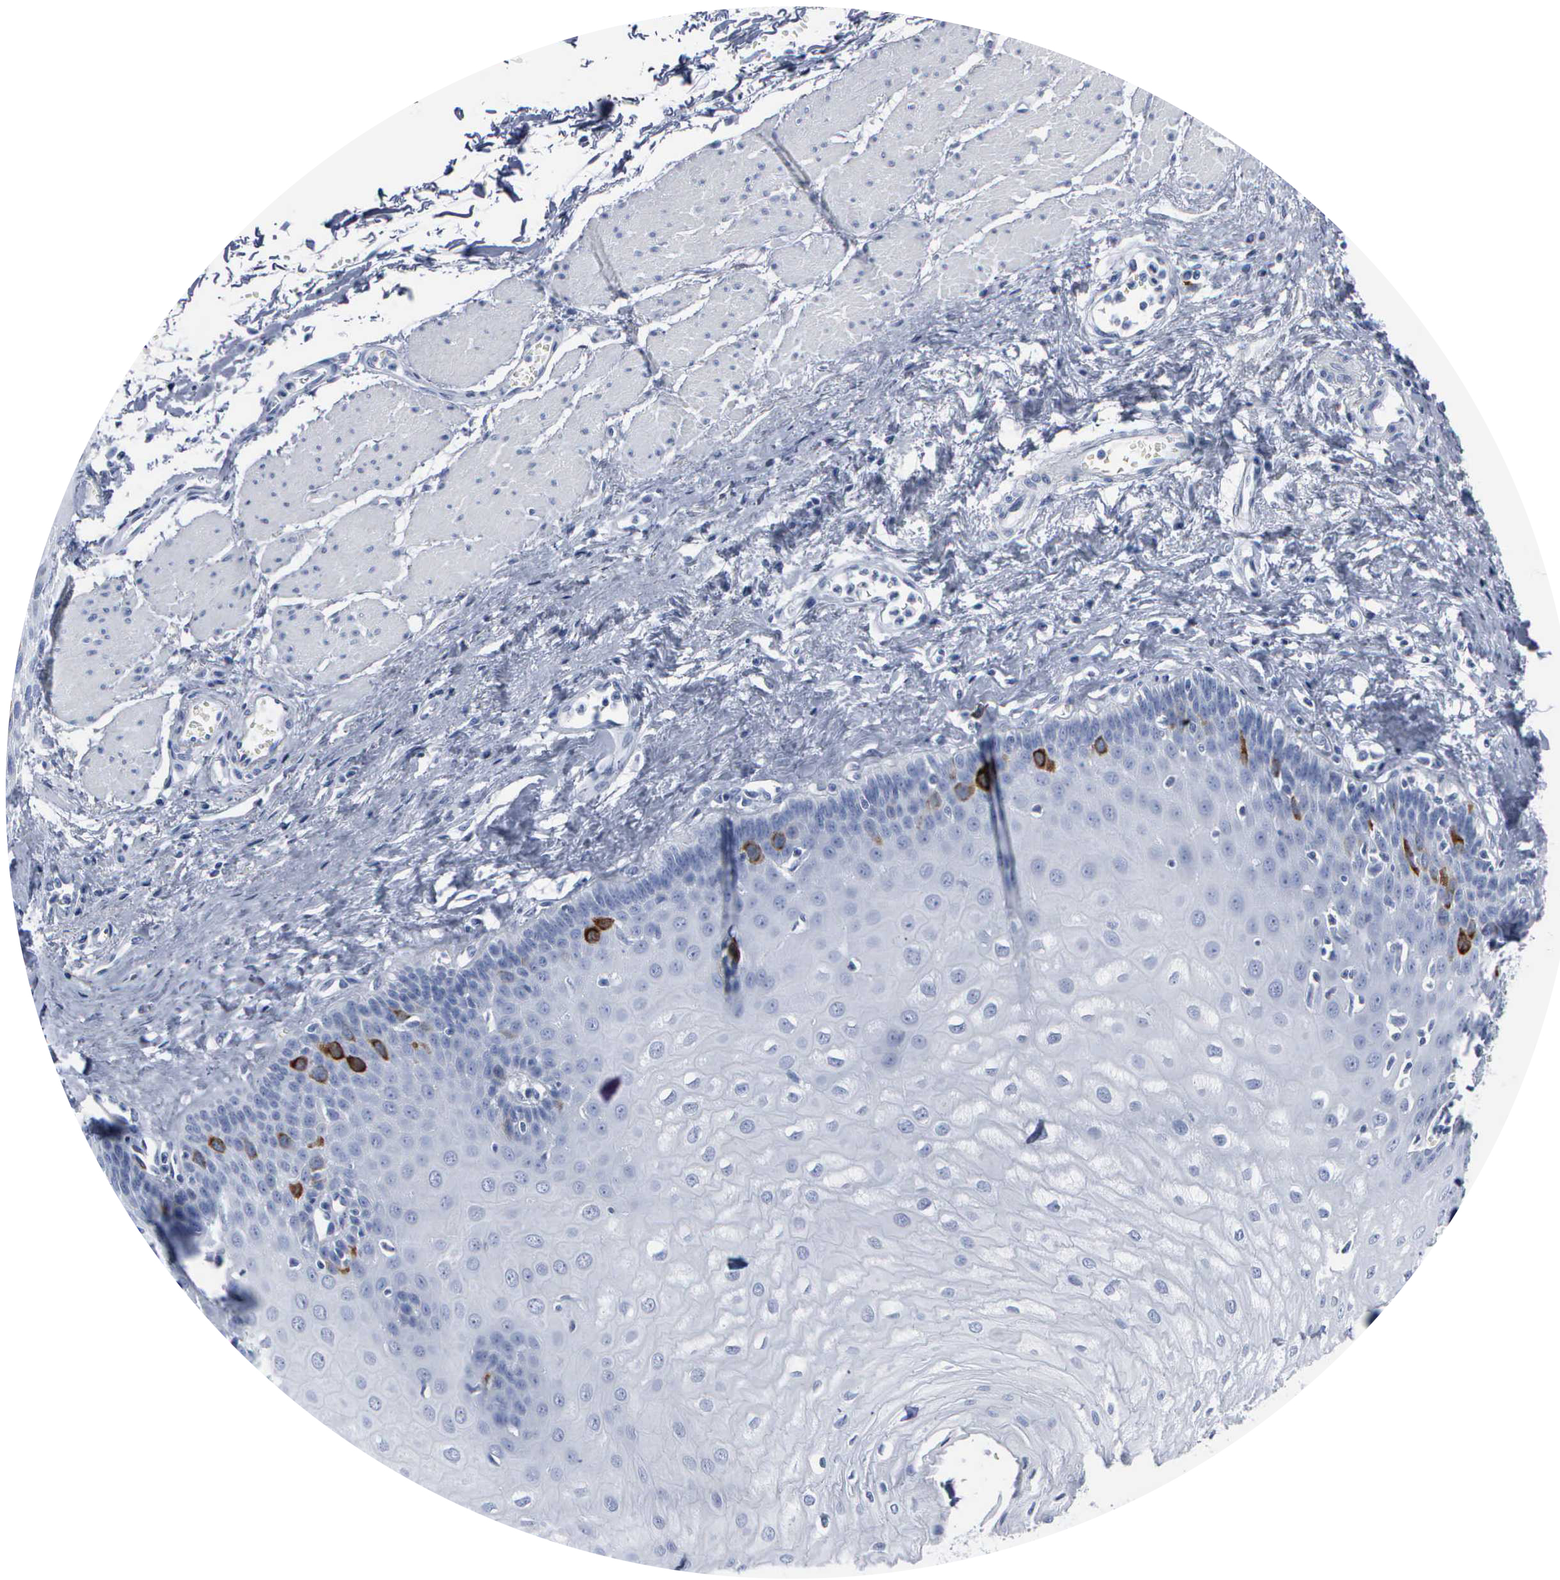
{"staining": {"intensity": "moderate", "quantity": "<25%", "location": "cytoplasmic/membranous"}, "tissue": "esophagus", "cell_type": "Squamous epithelial cells", "image_type": "normal", "snomed": [{"axis": "morphology", "description": "Normal tissue, NOS"}, {"axis": "topography", "description": "Esophagus"}], "caption": "The photomicrograph demonstrates immunohistochemical staining of unremarkable esophagus. There is moderate cytoplasmic/membranous positivity is seen in approximately <25% of squamous epithelial cells. The staining is performed using DAB (3,3'-diaminobenzidine) brown chromogen to label protein expression. The nuclei are counter-stained blue using hematoxylin.", "gene": "CCNB1", "patient": {"sex": "male", "age": 65}}